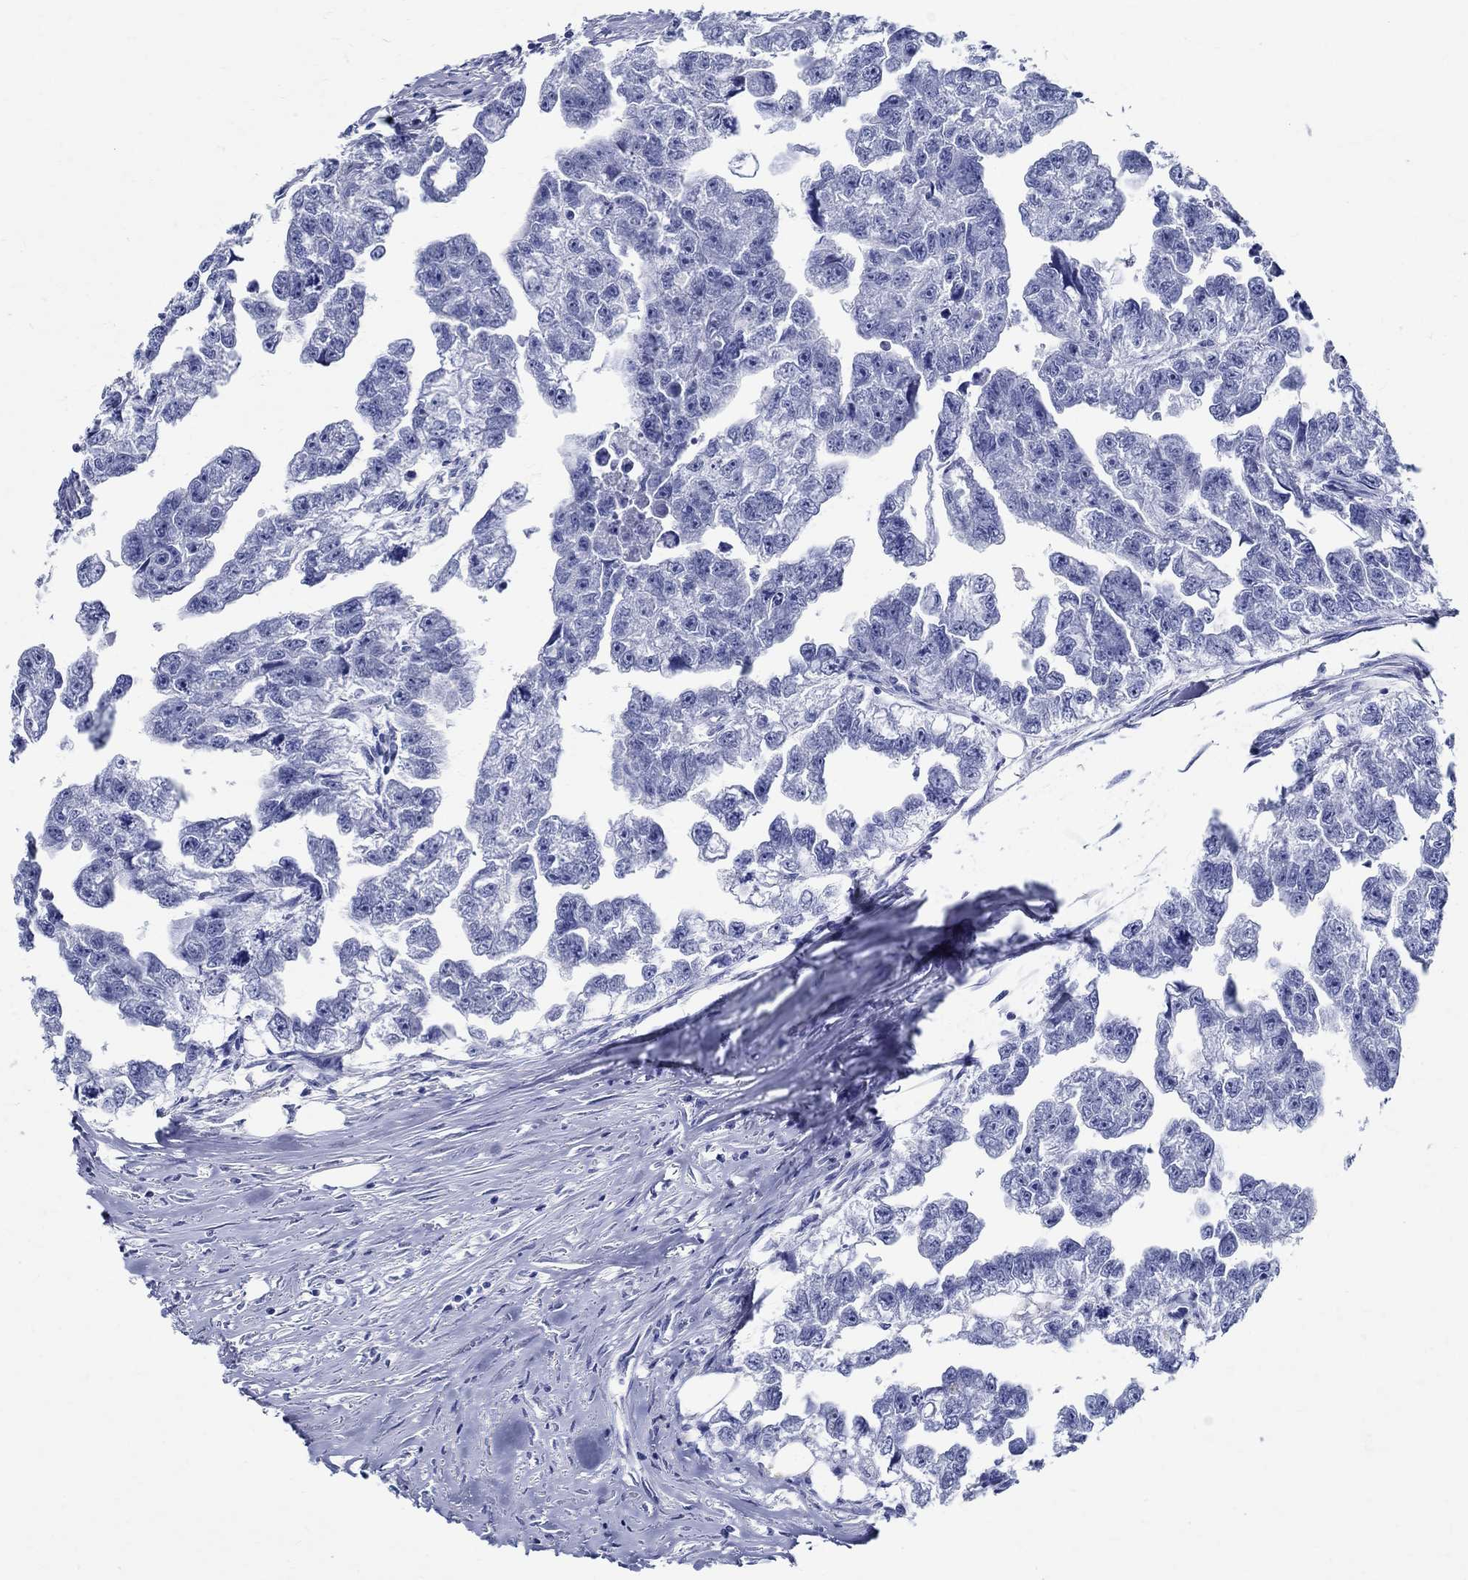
{"staining": {"intensity": "negative", "quantity": "none", "location": "none"}, "tissue": "testis cancer", "cell_type": "Tumor cells", "image_type": "cancer", "snomed": [{"axis": "morphology", "description": "Carcinoma, Embryonal, NOS"}, {"axis": "morphology", "description": "Teratoma, malignant, NOS"}, {"axis": "topography", "description": "Testis"}], "caption": "Tumor cells show no significant protein positivity in testis cancer (teratoma (malignant)).", "gene": "TSPAN16", "patient": {"sex": "male", "age": 44}}